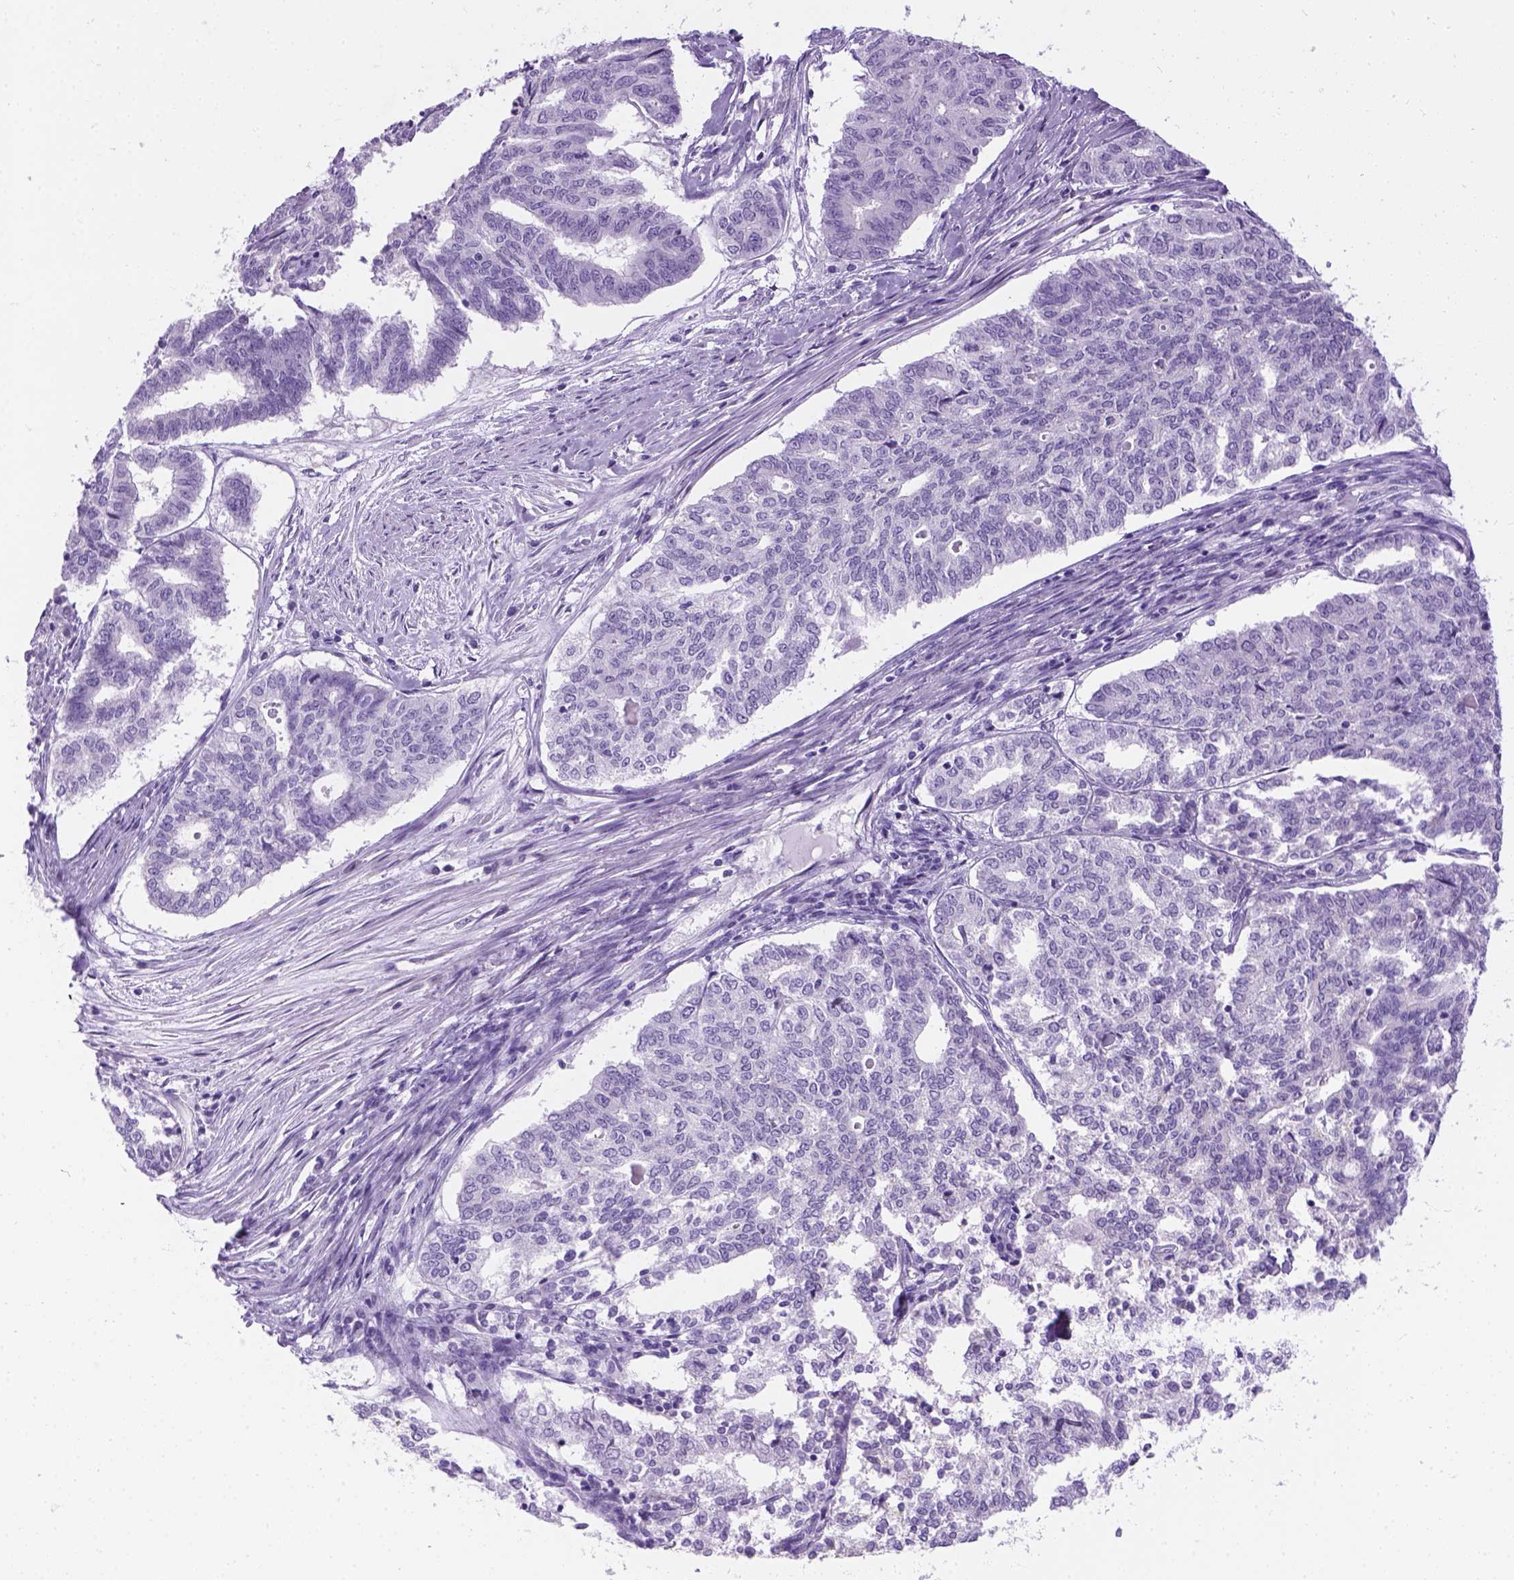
{"staining": {"intensity": "negative", "quantity": "none", "location": "none"}, "tissue": "endometrial cancer", "cell_type": "Tumor cells", "image_type": "cancer", "snomed": [{"axis": "morphology", "description": "Adenocarcinoma, NOS"}, {"axis": "topography", "description": "Endometrium"}], "caption": "This is an immunohistochemistry histopathology image of endometrial adenocarcinoma. There is no staining in tumor cells.", "gene": "TMEM38A", "patient": {"sex": "female", "age": 79}}